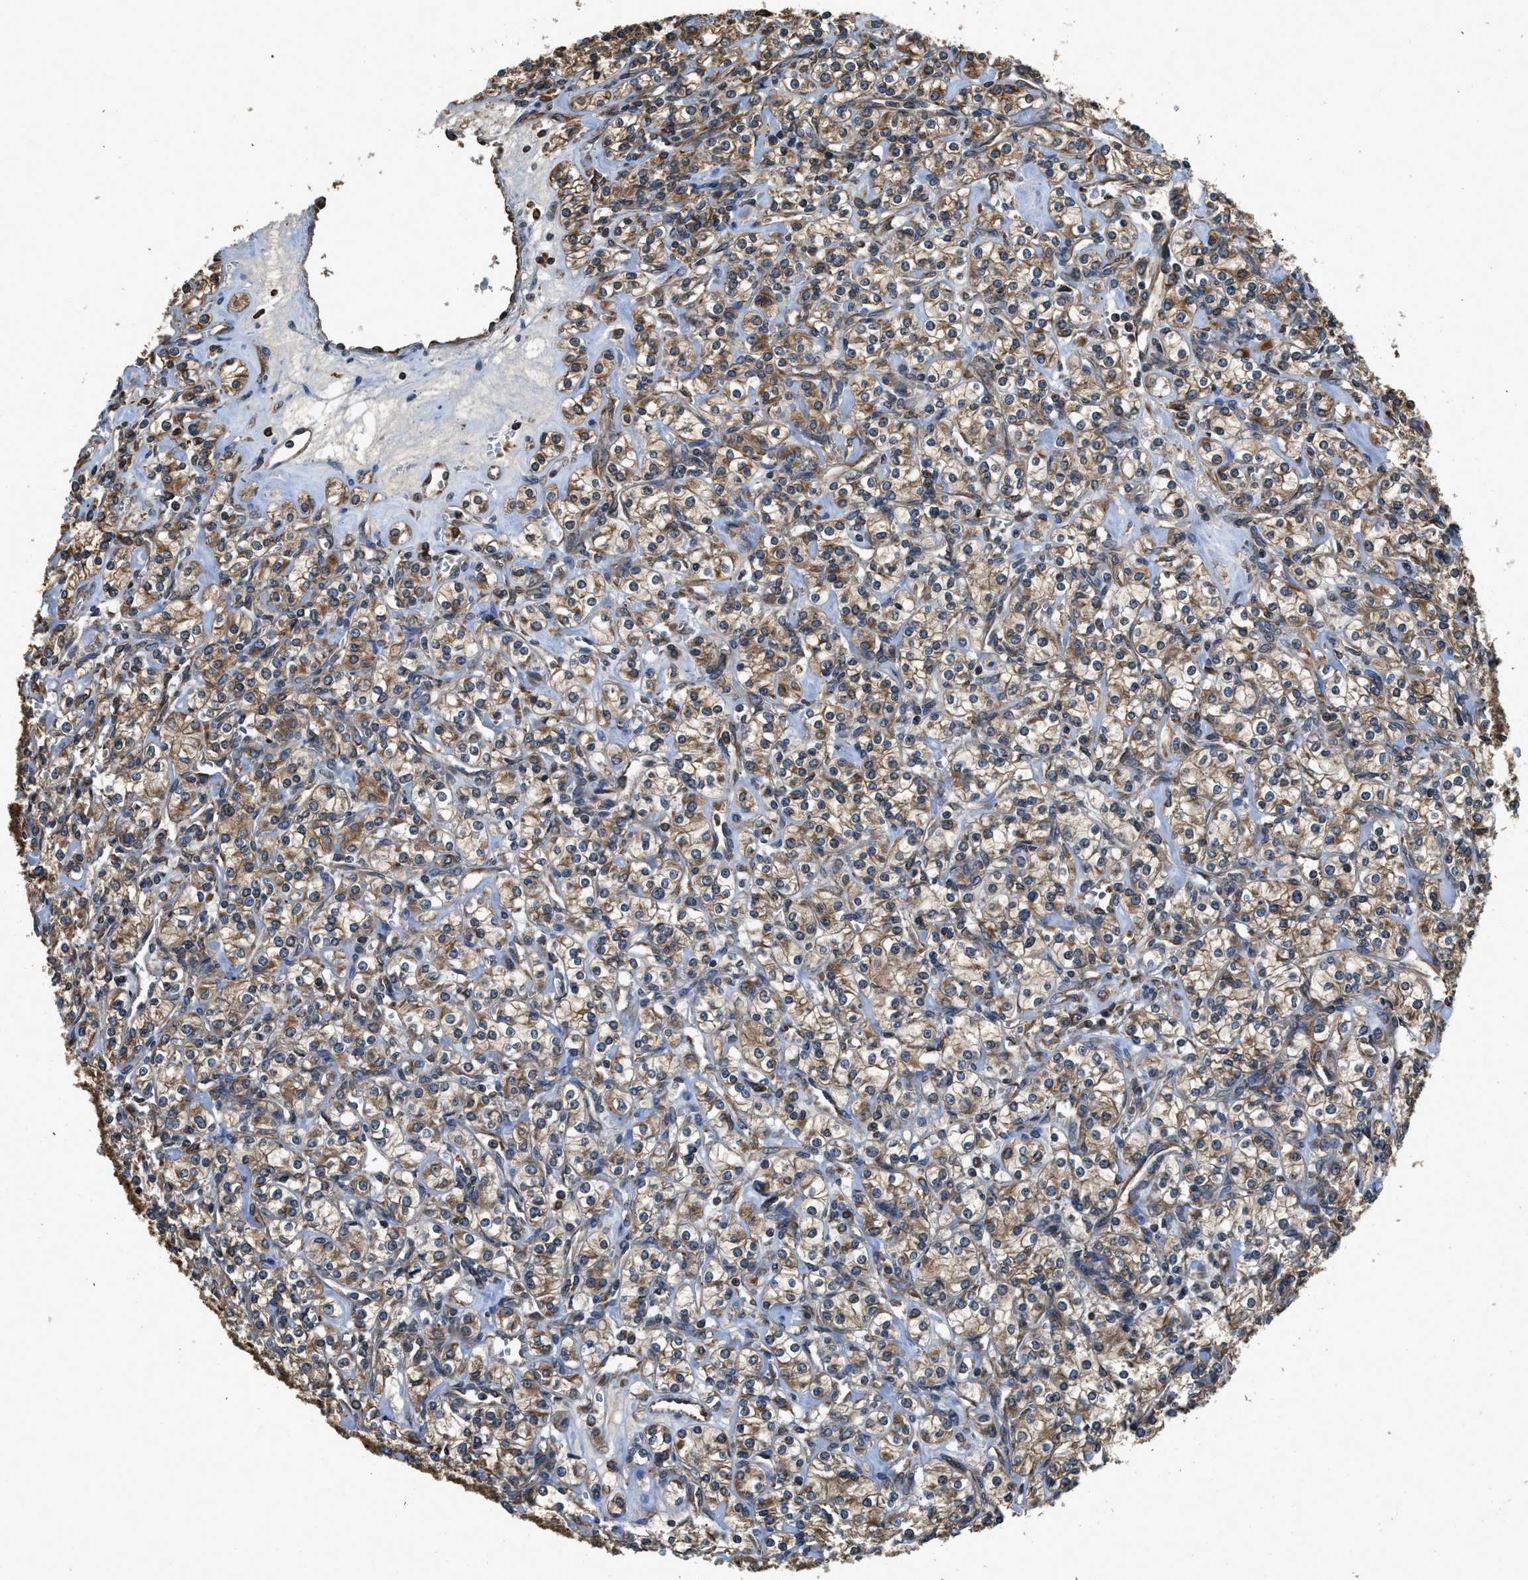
{"staining": {"intensity": "moderate", "quantity": ">75%", "location": "cytoplasmic/membranous"}, "tissue": "renal cancer", "cell_type": "Tumor cells", "image_type": "cancer", "snomed": [{"axis": "morphology", "description": "Adenocarcinoma, NOS"}, {"axis": "topography", "description": "Kidney"}], "caption": "Protein positivity by immunohistochemistry (IHC) shows moderate cytoplasmic/membranous staining in approximately >75% of tumor cells in renal adenocarcinoma.", "gene": "BCAP31", "patient": {"sex": "male", "age": 77}}